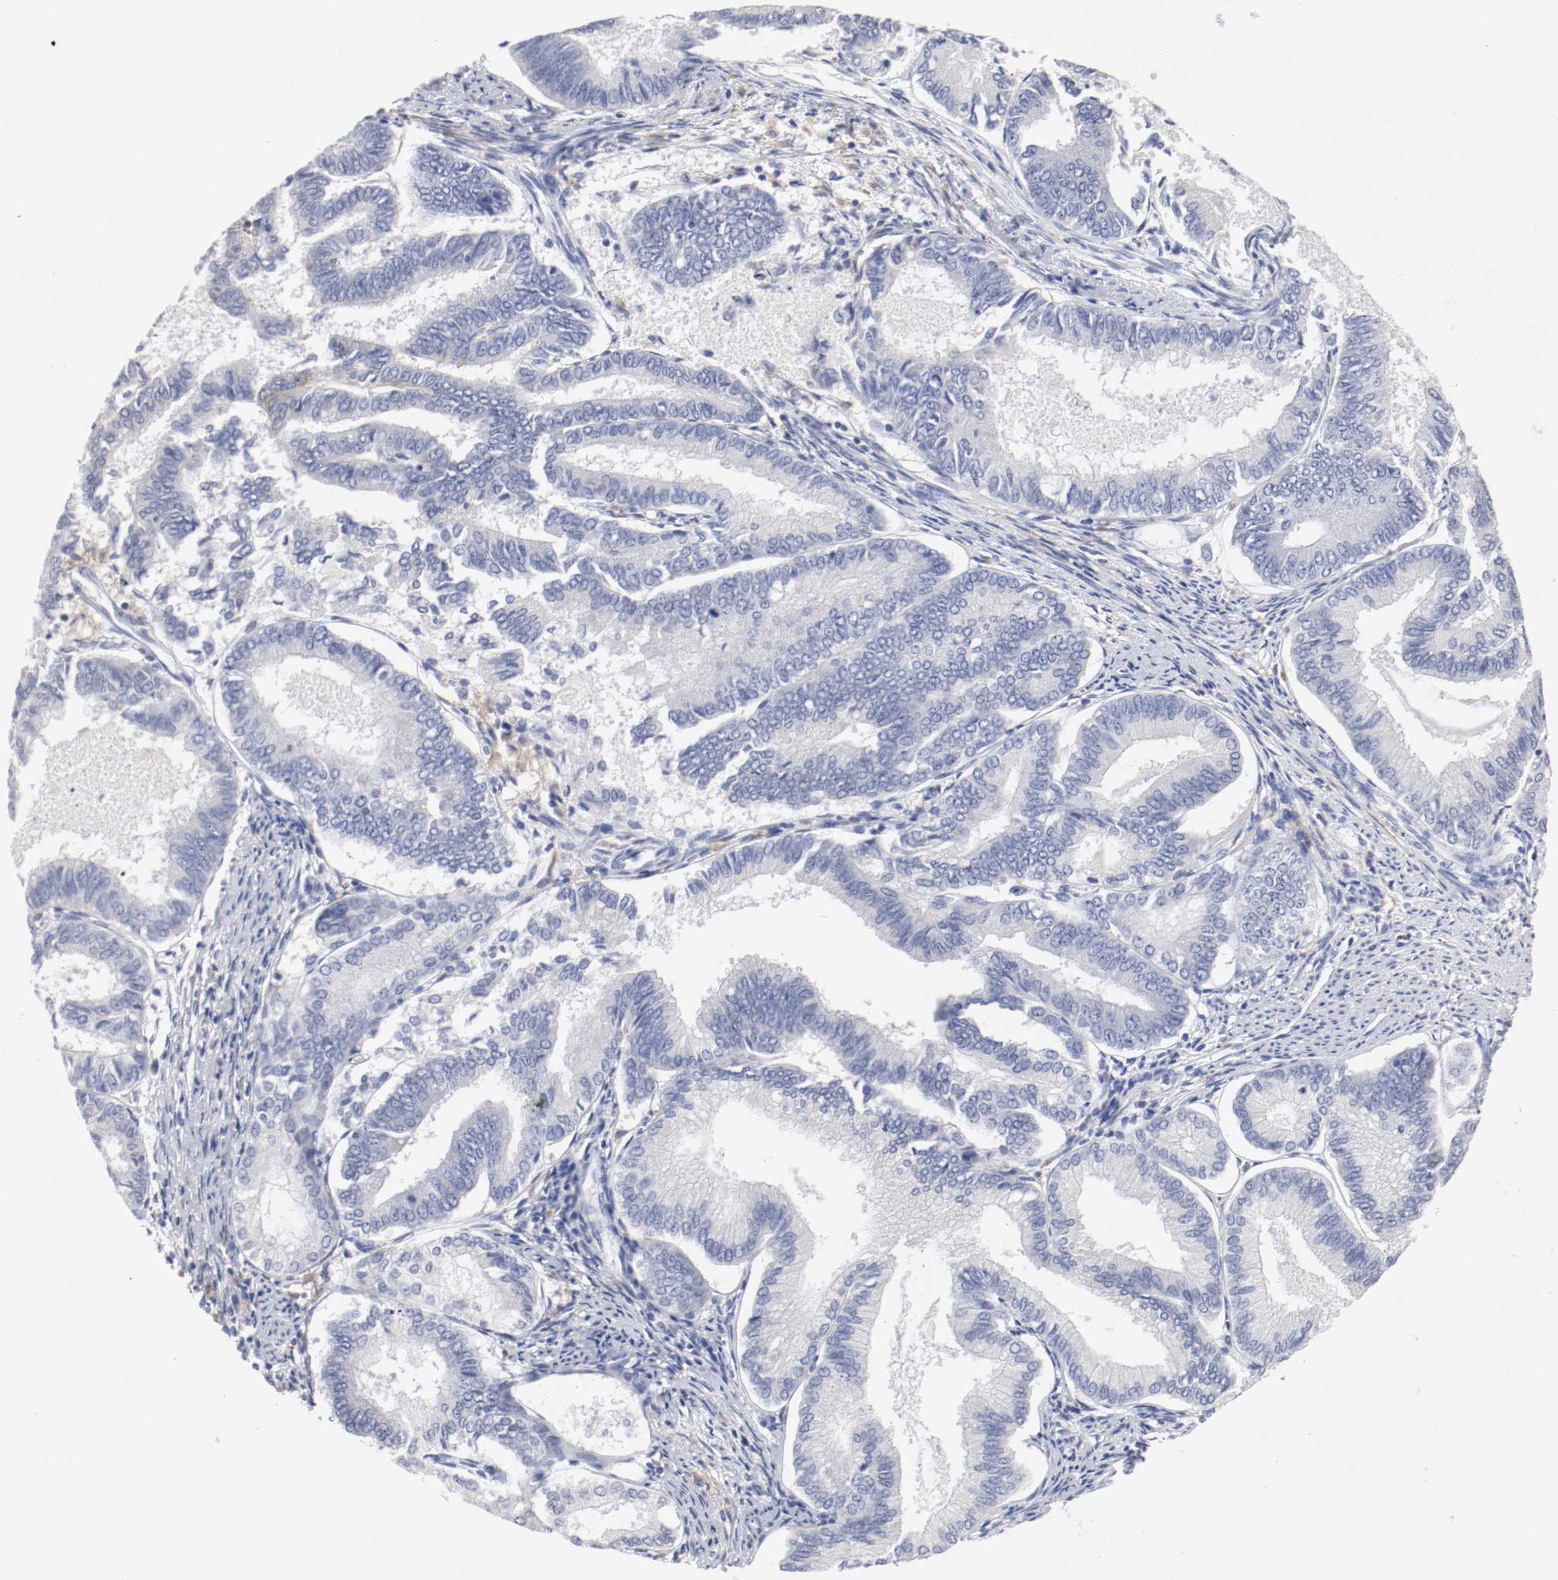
{"staining": {"intensity": "negative", "quantity": "none", "location": "none"}, "tissue": "endometrial cancer", "cell_type": "Tumor cells", "image_type": "cancer", "snomed": [{"axis": "morphology", "description": "Adenocarcinoma, NOS"}, {"axis": "topography", "description": "Endometrium"}], "caption": "Immunohistochemistry (IHC) photomicrograph of neoplastic tissue: endometrial cancer stained with DAB (3,3'-diaminobenzidine) shows no significant protein expression in tumor cells.", "gene": "FGFBP1", "patient": {"sex": "female", "age": 86}}